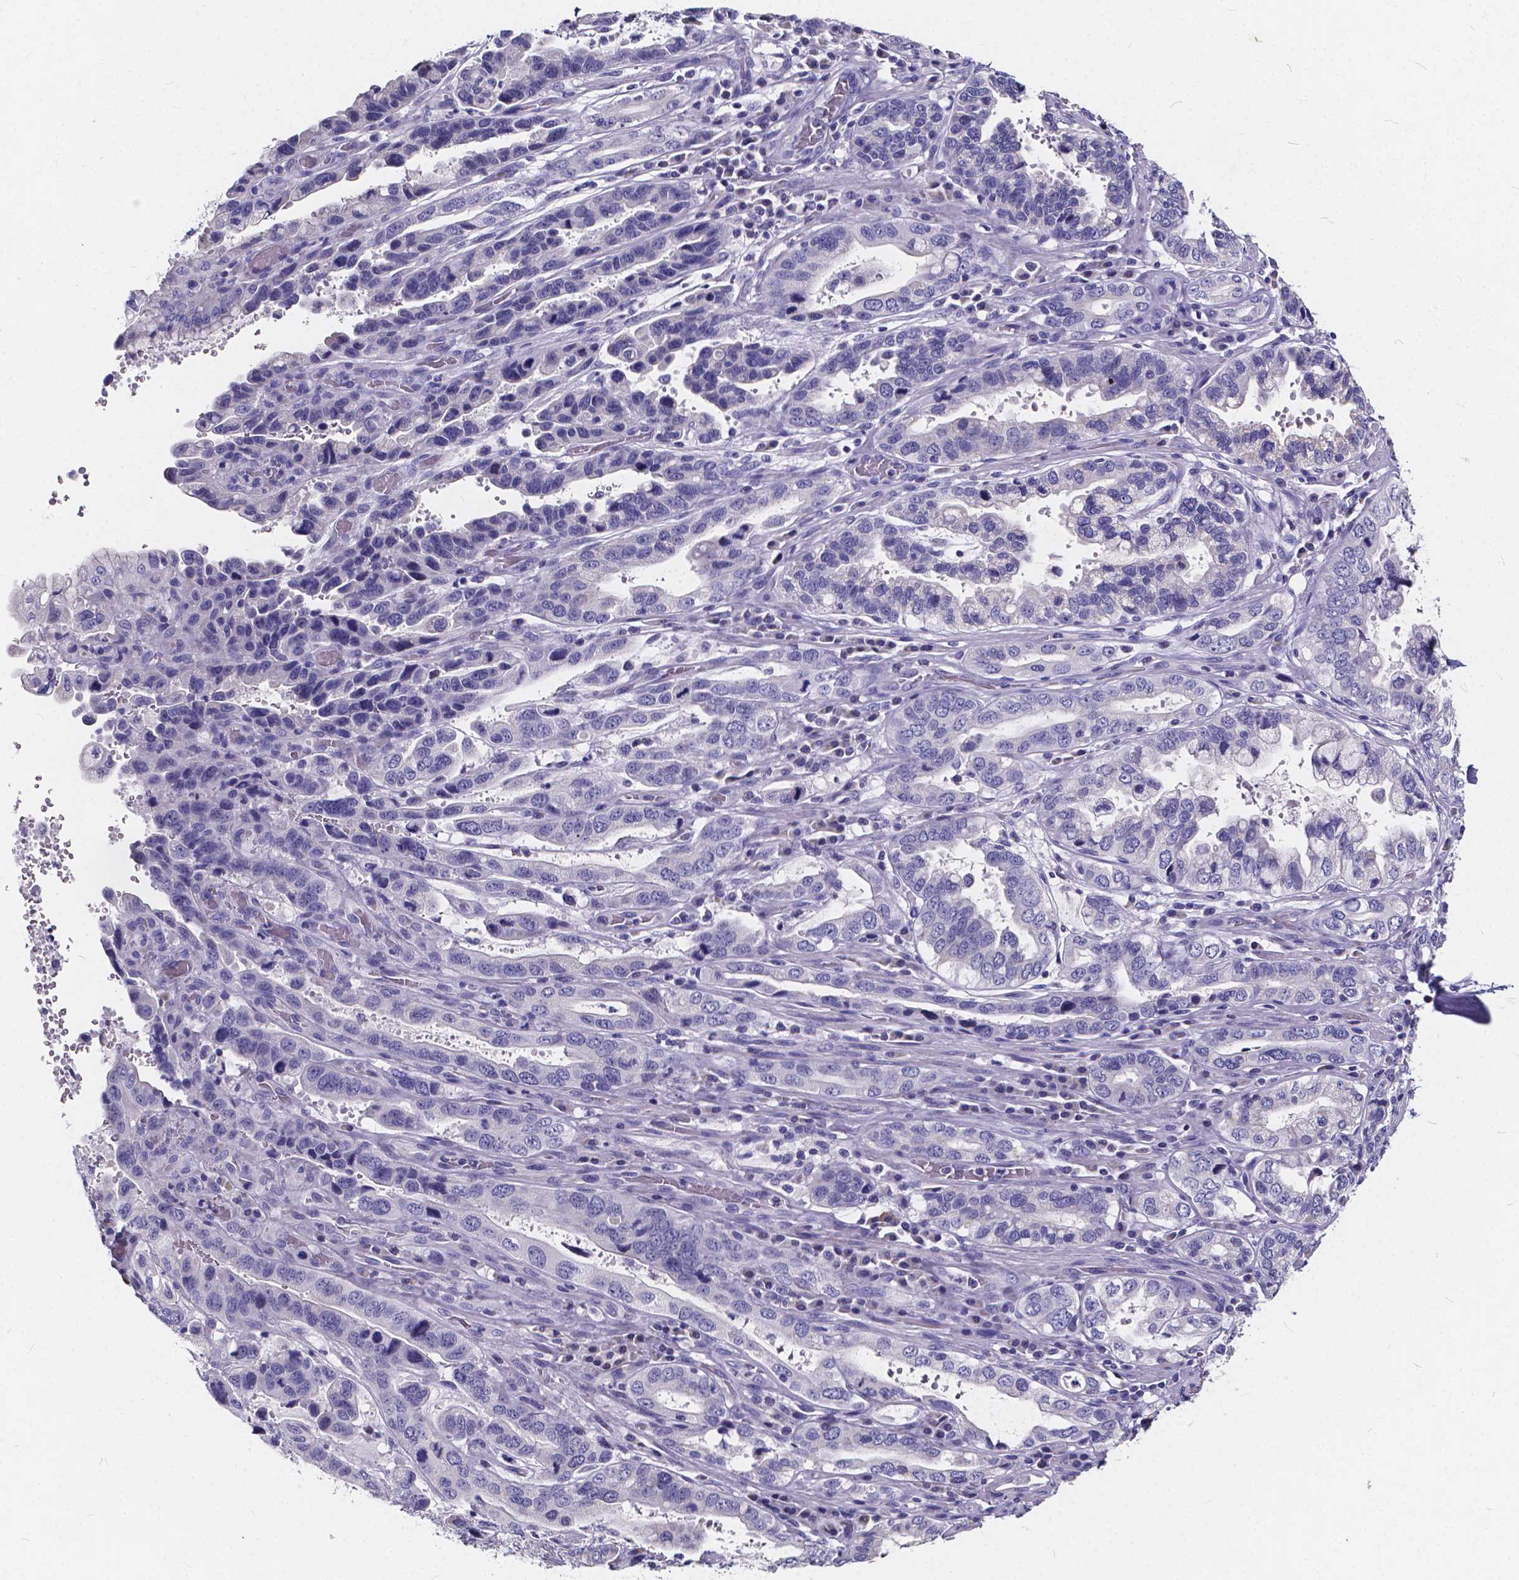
{"staining": {"intensity": "negative", "quantity": "none", "location": "none"}, "tissue": "stomach cancer", "cell_type": "Tumor cells", "image_type": "cancer", "snomed": [{"axis": "morphology", "description": "Adenocarcinoma, NOS"}, {"axis": "topography", "description": "Stomach, lower"}], "caption": "Protein analysis of stomach cancer exhibits no significant expression in tumor cells.", "gene": "SPEF2", "patient": {"sex": "female", "age": 76}}